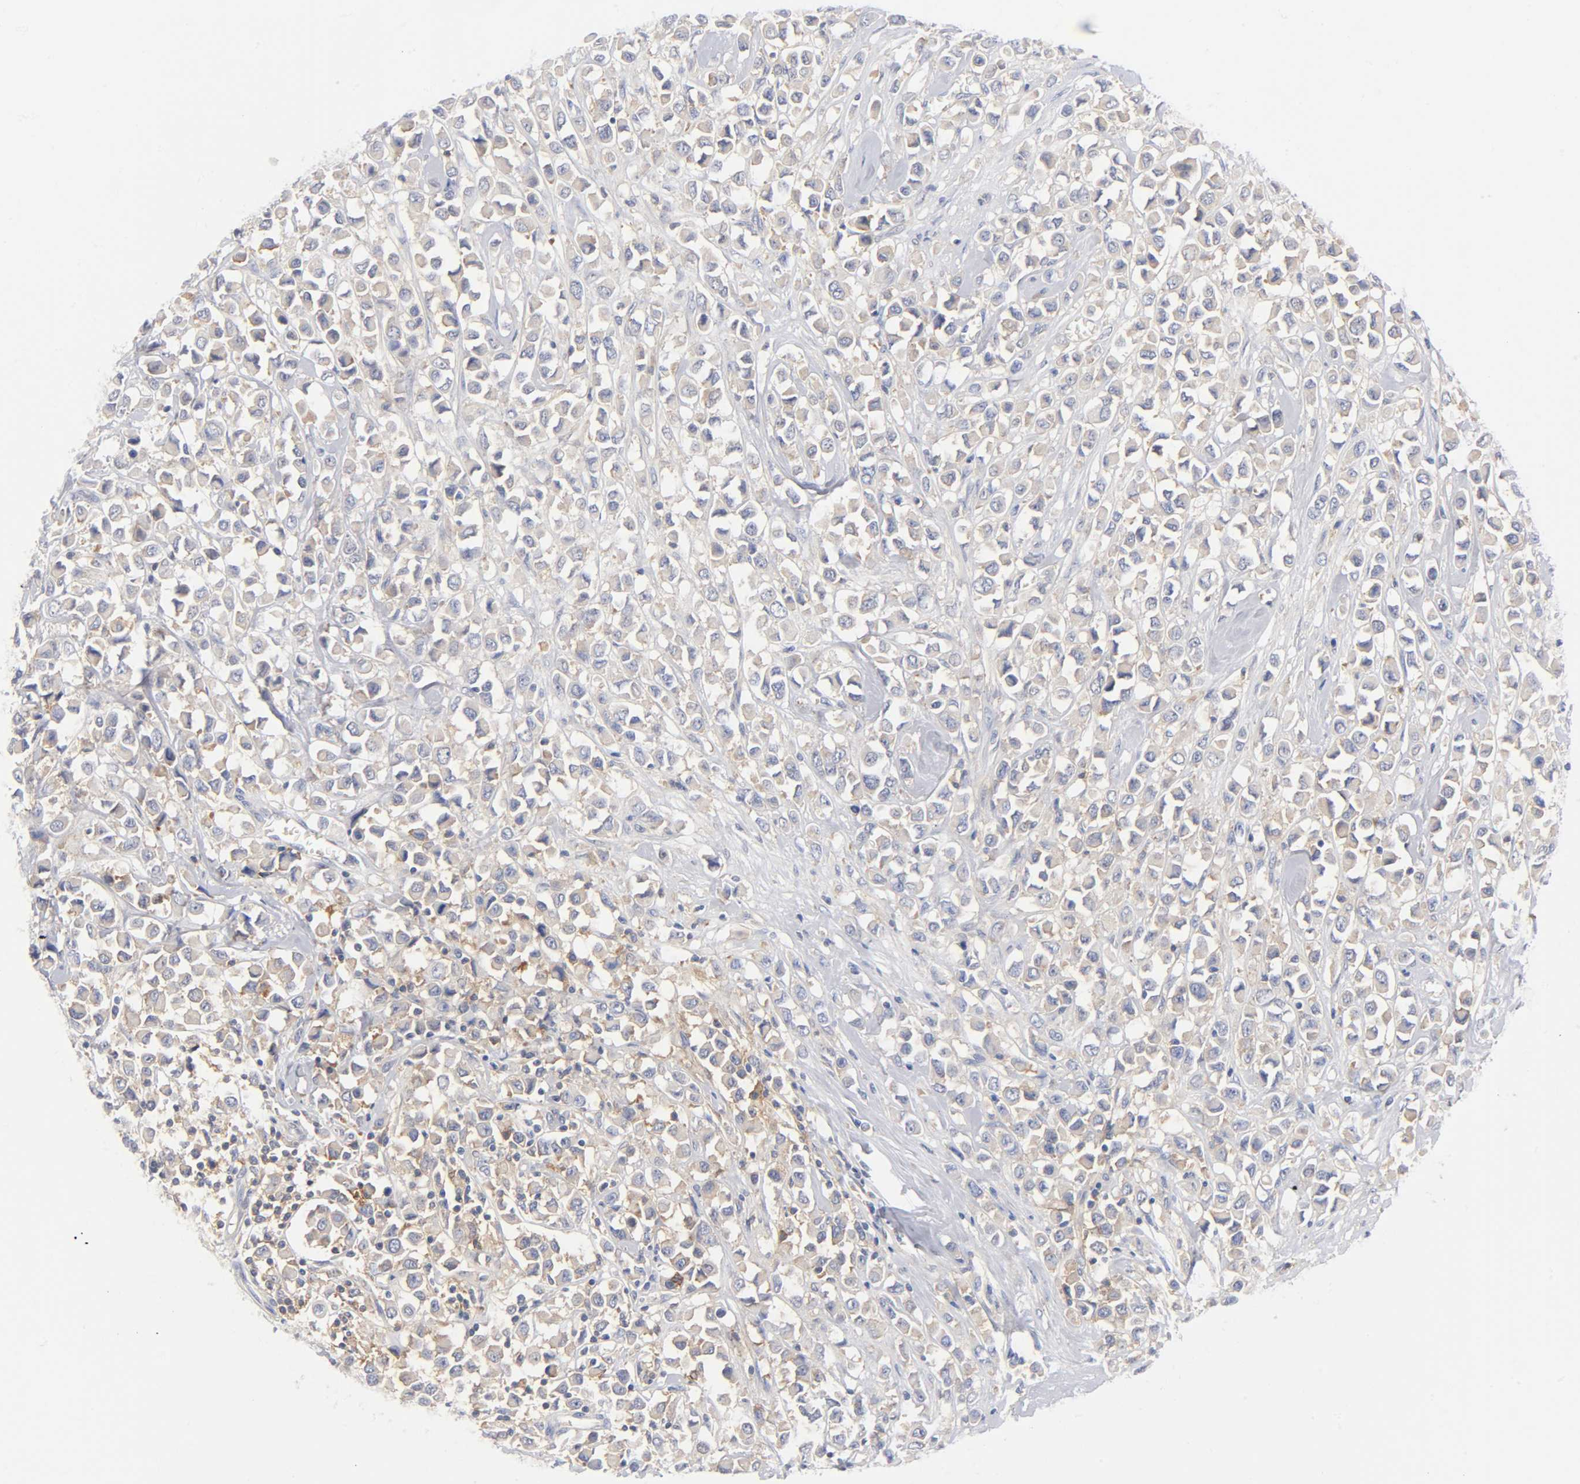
{"staining": {"intensity": "weak", "quantity": ">75%", "location": "cytoplasmic/membranous"}, "tissue": "breast cancer", "cell_type": "Tumor cells", "image_type": "cancer", "snomed": [{"axis": "morphology", "description": "Duct carcinoma"}, {"axis": "topography", "description": "Breast"}], "caption": "A micrograph showing weak cytoplasmic/membranous positivity in about >75% of tumor cells in breast cancer, as visualized by brown immunohistochemical staining.", "gene": "CD86", "patient": {"sex": "female", "age": 61}}